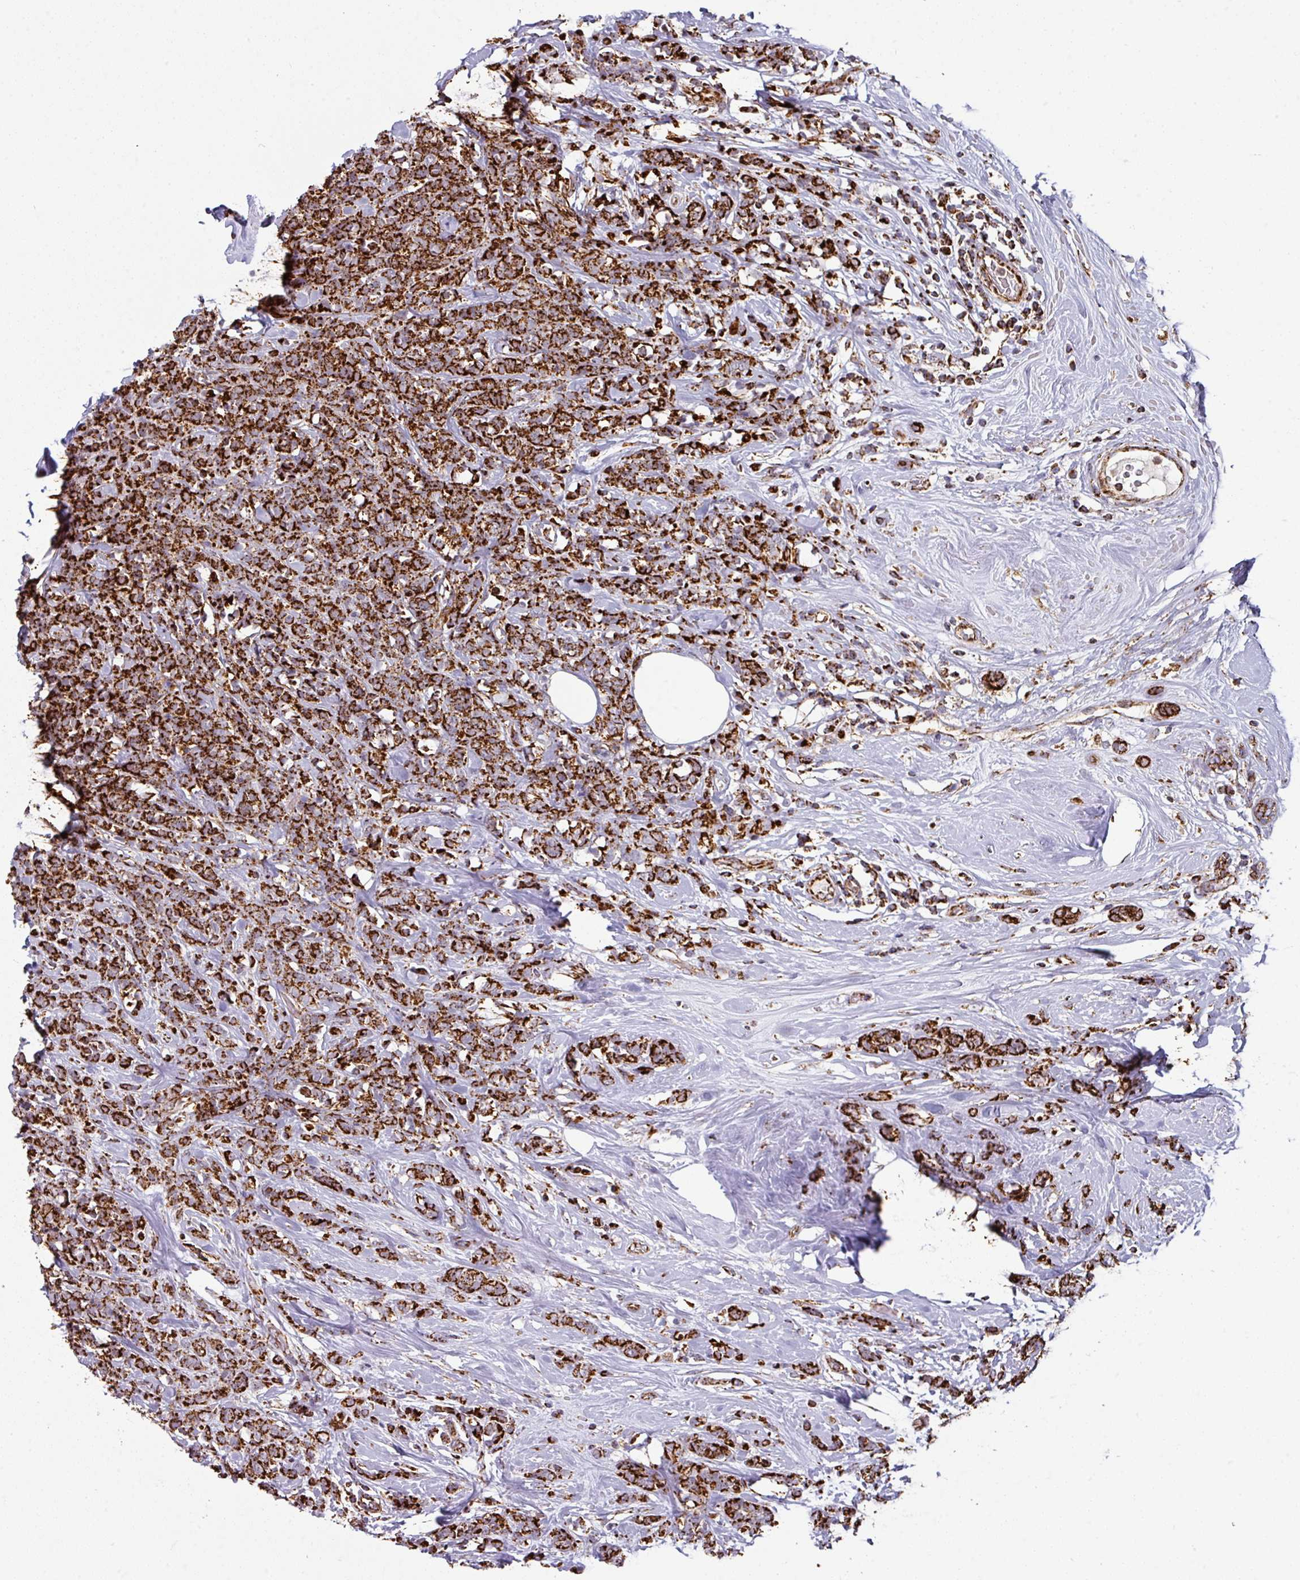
{"staining": {"intensity": "strong", "quantity": ">75%", "location": "cytoplasmic/membranous"}, "tissue": "breast cancer", "cell_type": "Tumor cells", "image_type": "cancer", "snomed": [{"axis": "morphology", "description": "Lobular carcinoma"}, {"axis": "topography", "description": "Breast"}], "caption": "Protein expression by immunohistochemistry exhibits strong cytoplasmic/membranous staining in about >75% of tumor cells in lobular carcinoma (breast). (DAB = brown stain, brightfield microscopy at high magnification).", "gene": "TRAP1", "patient": {"sex": "female", "age": 58}}